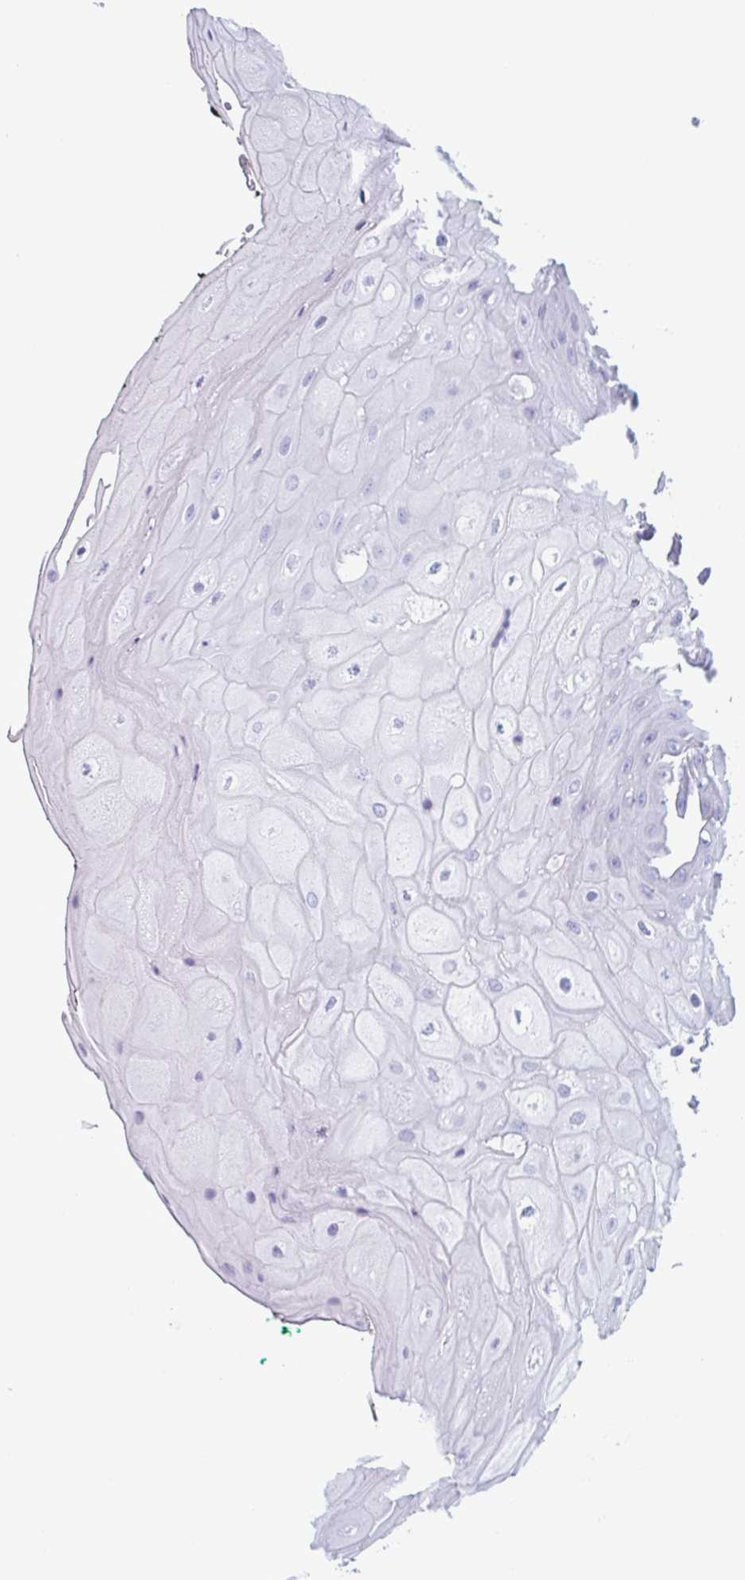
{"staining": {"intensity": "negative", "quantity": "none", "location": "none"}, "tissue": "oral mucosa", "cell_type": "Squamous epithelial cells", "image_type": "normal", "snomed": [{"axis": "morphology", "description": "Normal tissue, NOS"}, {"axis": "topography", "description": "Oral tissue"}, {"axis": "topography", "description": "Tounge, NOS"}], "caption": "Oral mucosa stained for a protein using immunohistochemistry reveals no staining squamous epithelial cells.", "gene": "ENKUR", "patient": {"sex": "female", "age": 59}}